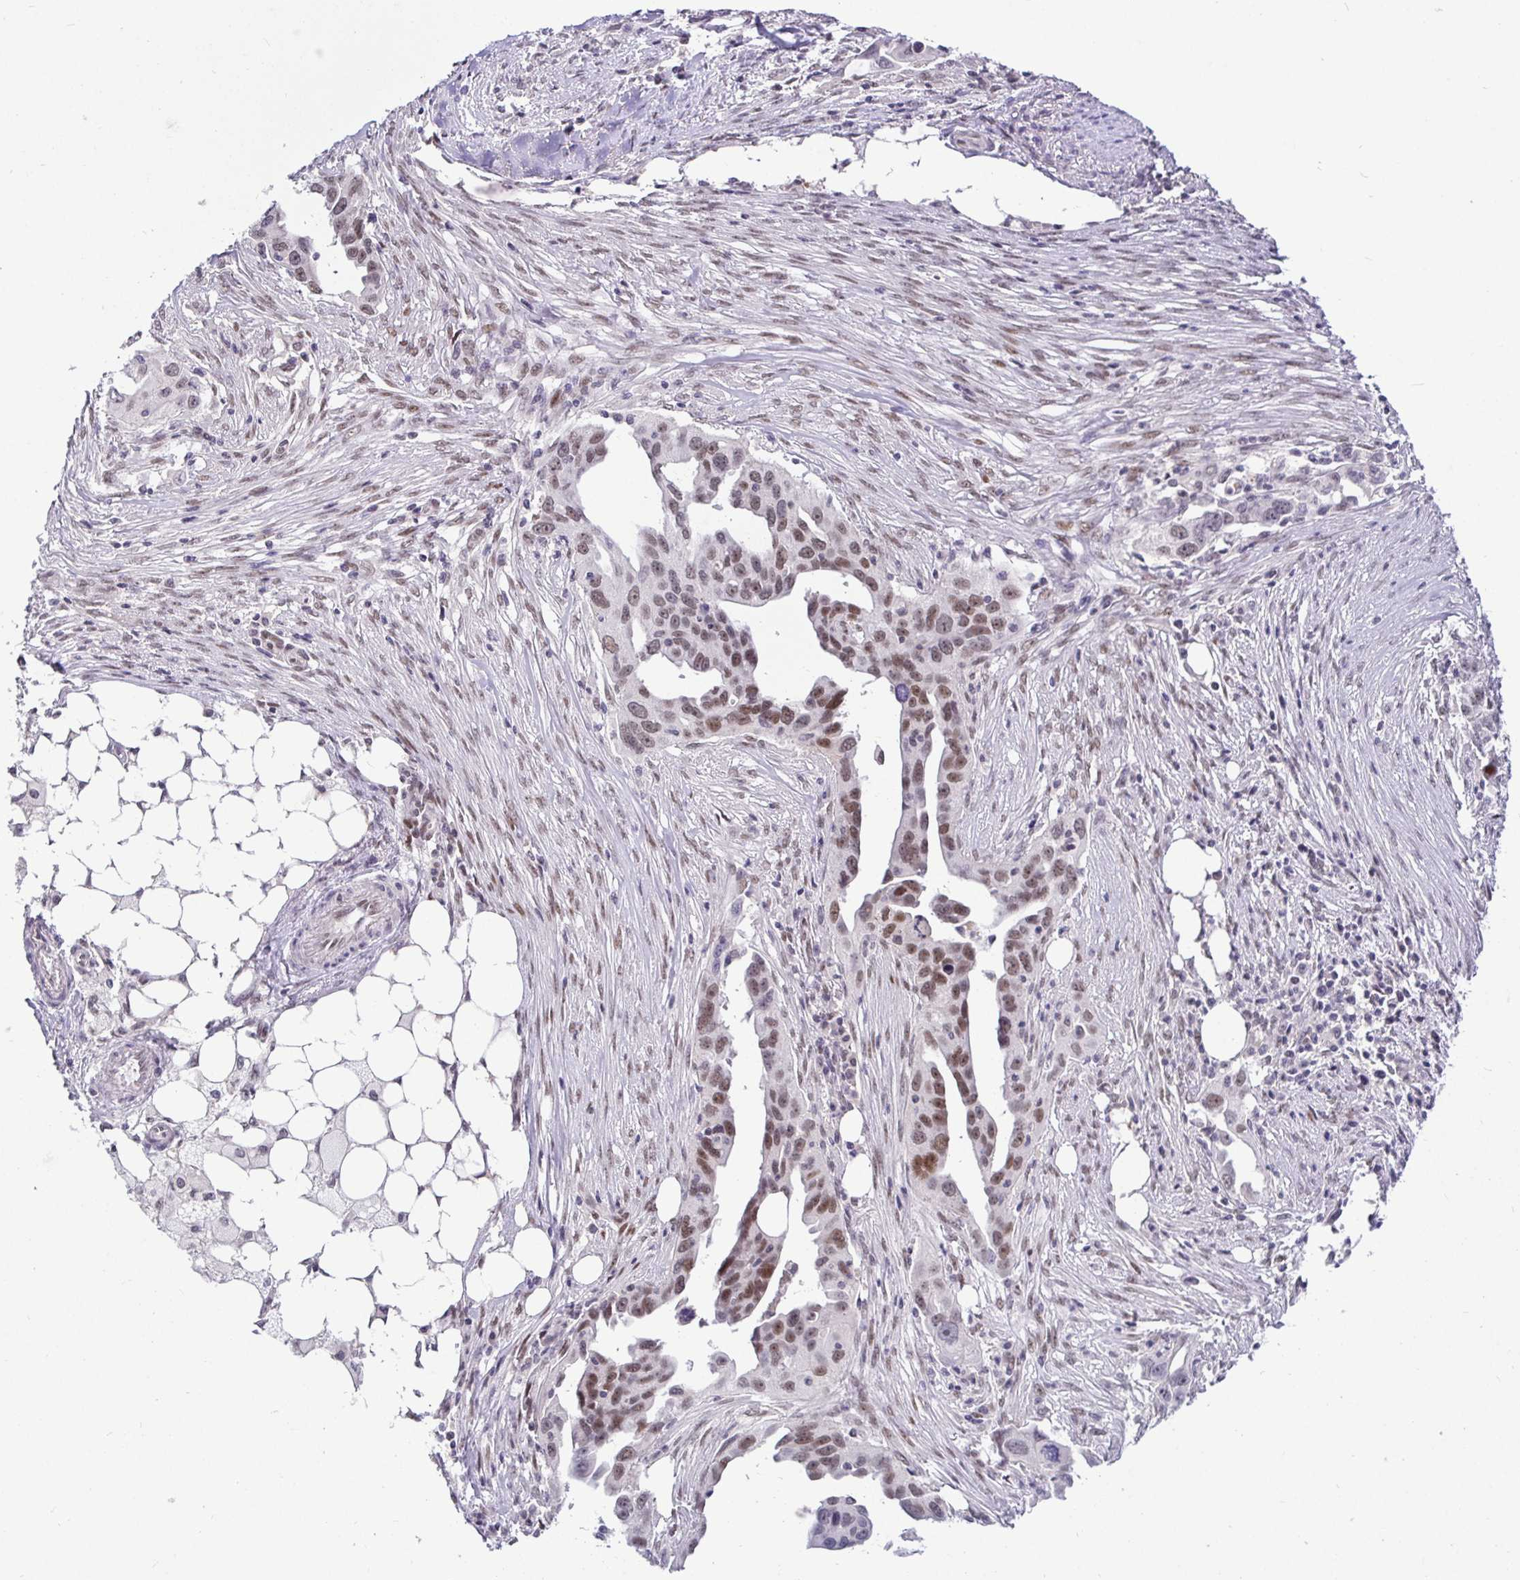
{"staining": {"intensity": "moderate", "quantity": "25%-75%", "location": "nuclear"}, "tissue": "ovarian cancer", "cell_type": "Tumor cells", "image_type": "cancer", "snomed": [{"axis": "morphology", "description": "Carcinoma, endometroid"}, {"axis": "morphology", "description": "Cystadenocarcinoma, serous, NOS"}, {"axis": "topography", "description": "Ovary"}], "caption": "This histopathology image shows immunohistochemistry staining of human ovarian endometroid carcinoma, with medium moderate nuclear positivity in approximately 25%-75% of tumor cells.", "gene": "NUP188", "patient": {"sex": "female", "age": 45}}